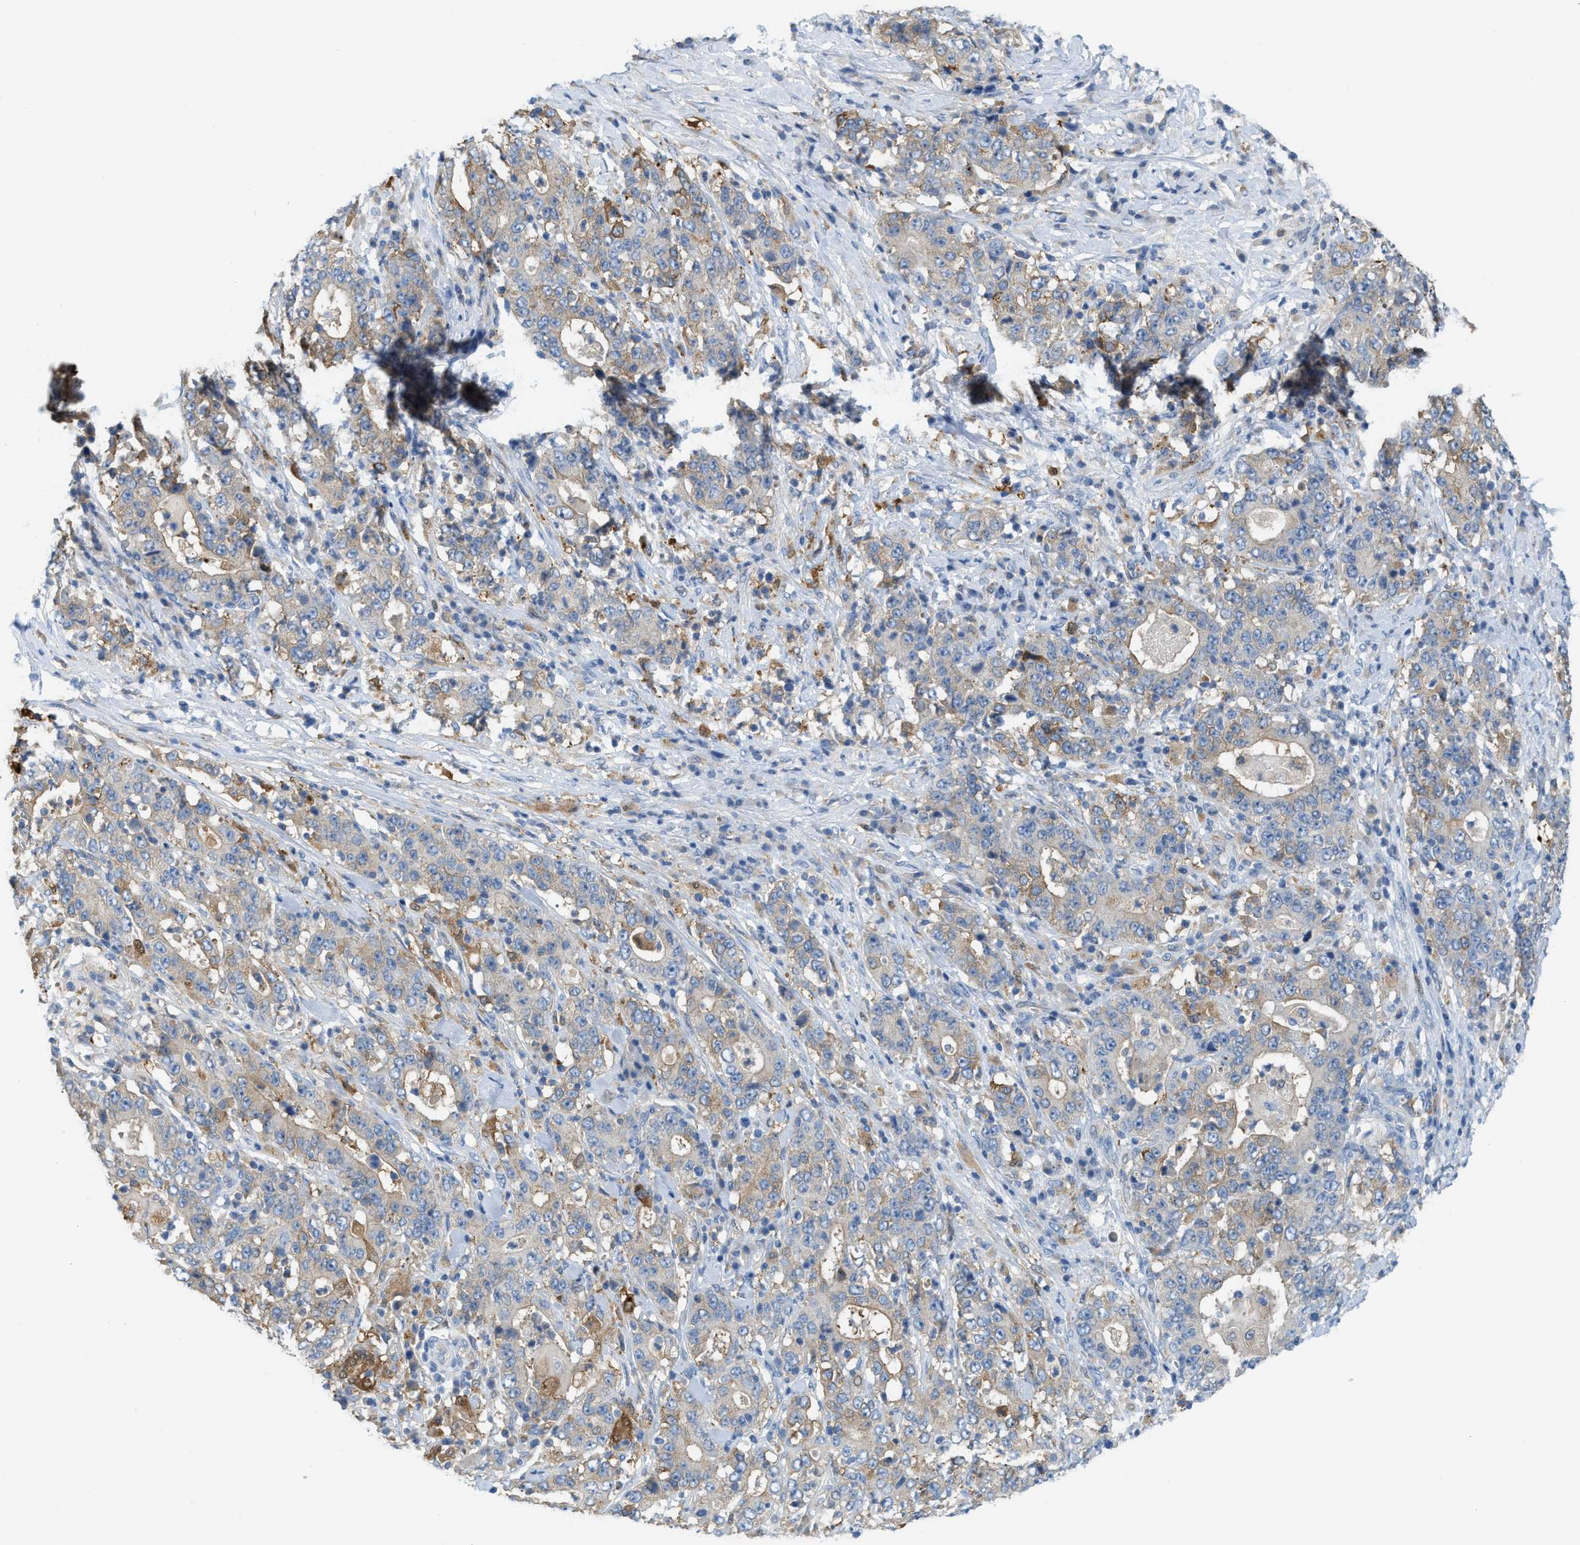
{"staining": {"intensity": "weak", "quantity": ">75%", "location": "cytoplasmic/membranous"}, "tissue": "stomach cancer", "cell_type": "Tumor cells", "image_type": "cancer", "snomed": [{"axis": "morphology", "description": "Normal tissue, NOS"}, {"axis": "morphology", "description": "Adenocarcinoma, NOS"}, {"axis": "topography", "description": "Stomach, upper"}, {"axis": "topography", "description": "Stomach"}], "caption": "IHC histopathology image of human adenocarcinoma (stomach) stained for a protein (brown), which demonstrates low levels of weak cytoplasmic/membranous expression in approximately >75% of tumor cells.", "gene": "CSTB", "patient": {"sex": "male", "age": 59}}